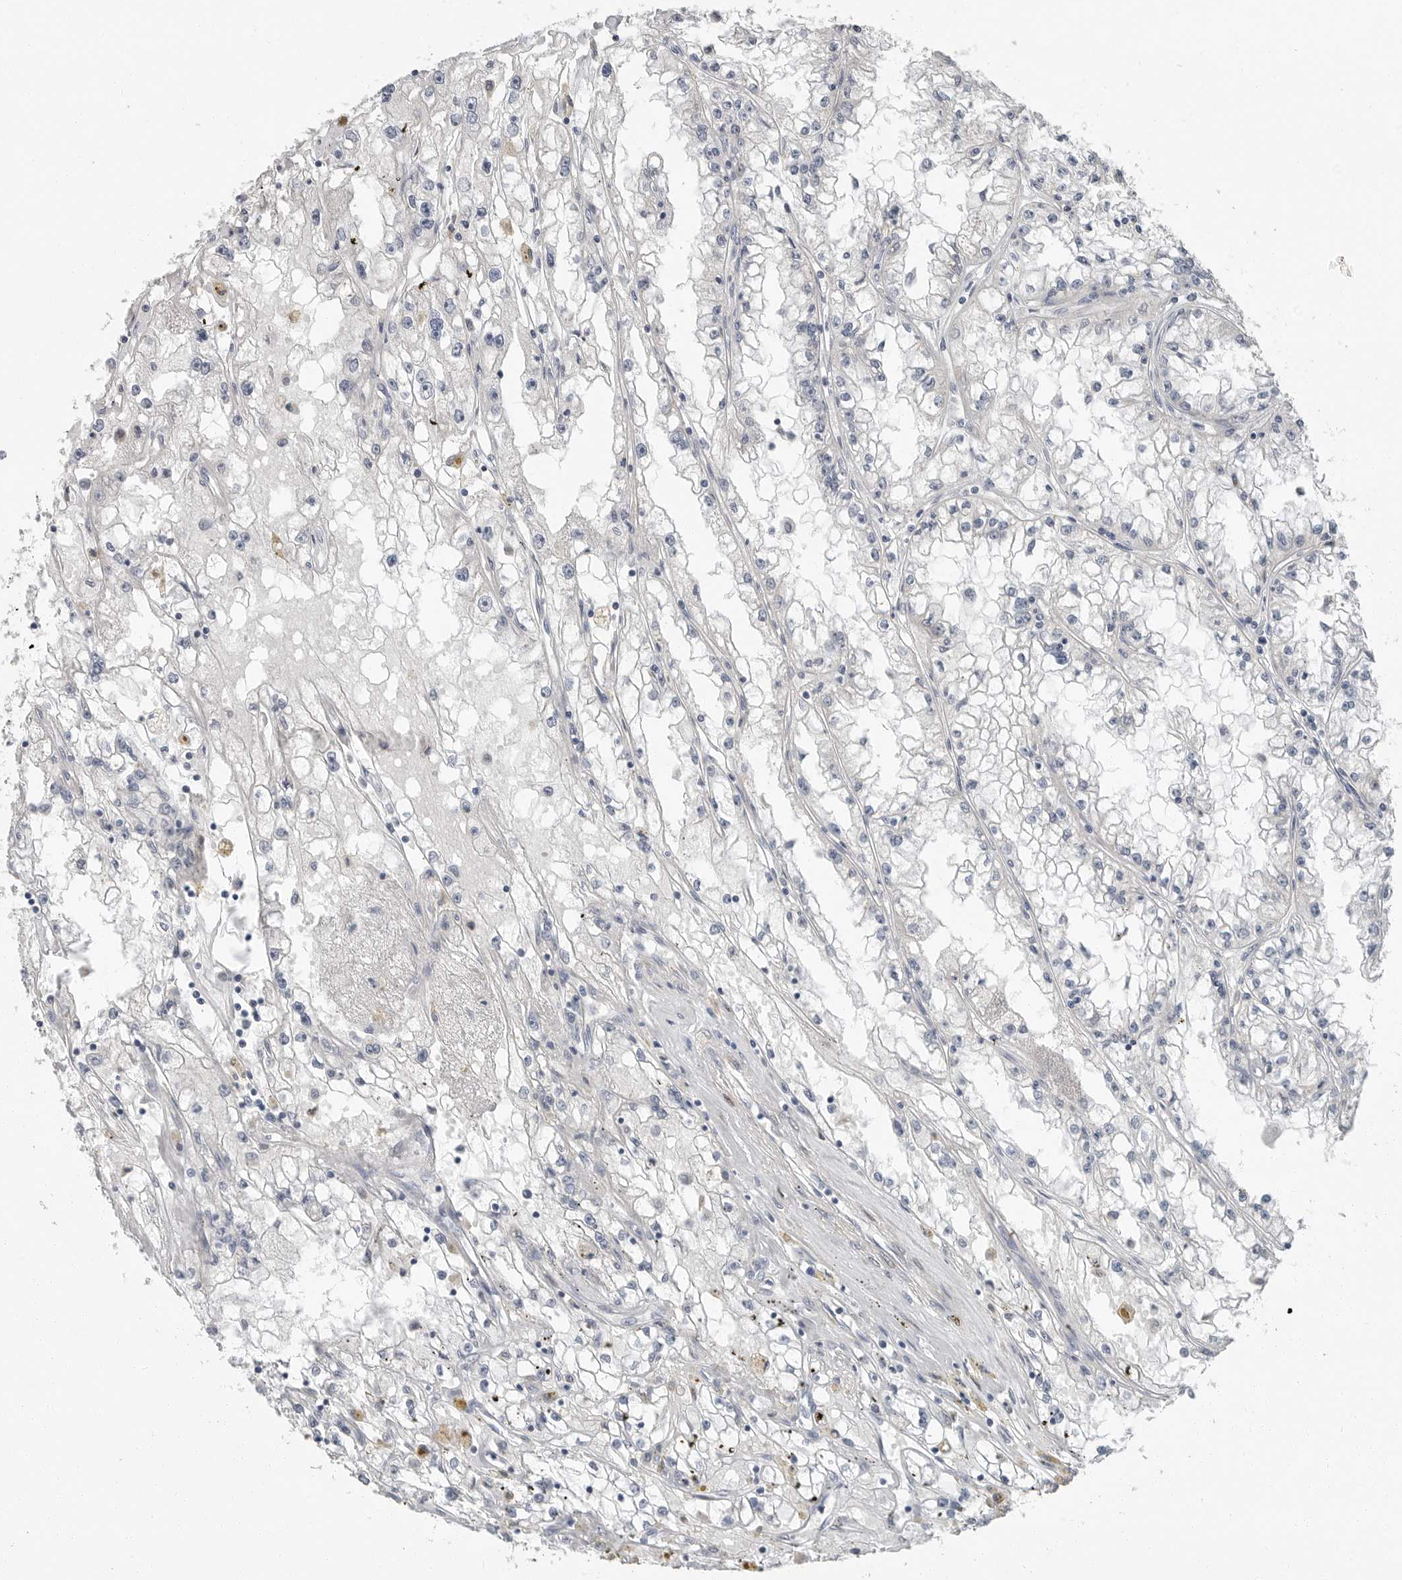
{"staining": {"intensity": "negative", "quantity": "none", "location": "none"}, "tissue": "renal cancer", "cell_type": "Tumor cells", "image_type": "cancer", "snomed": [{"axis": "morphology", "description": "Adenocarcinoma, NOS"}, {"axis": "topography", "description": "Kidney"}], "caption": "A high-resolution micrograph shows immunohistochemistry staining of renal cancer, which reveals no significant staining in tumor cells. The staining is performed using DAB (3,3'-diaminobenzidine) brown chromogen with nuclei counter-stained in using hematoxylin.", "gene": "PLN", "patient": {"sex": "male", "age": 56}}